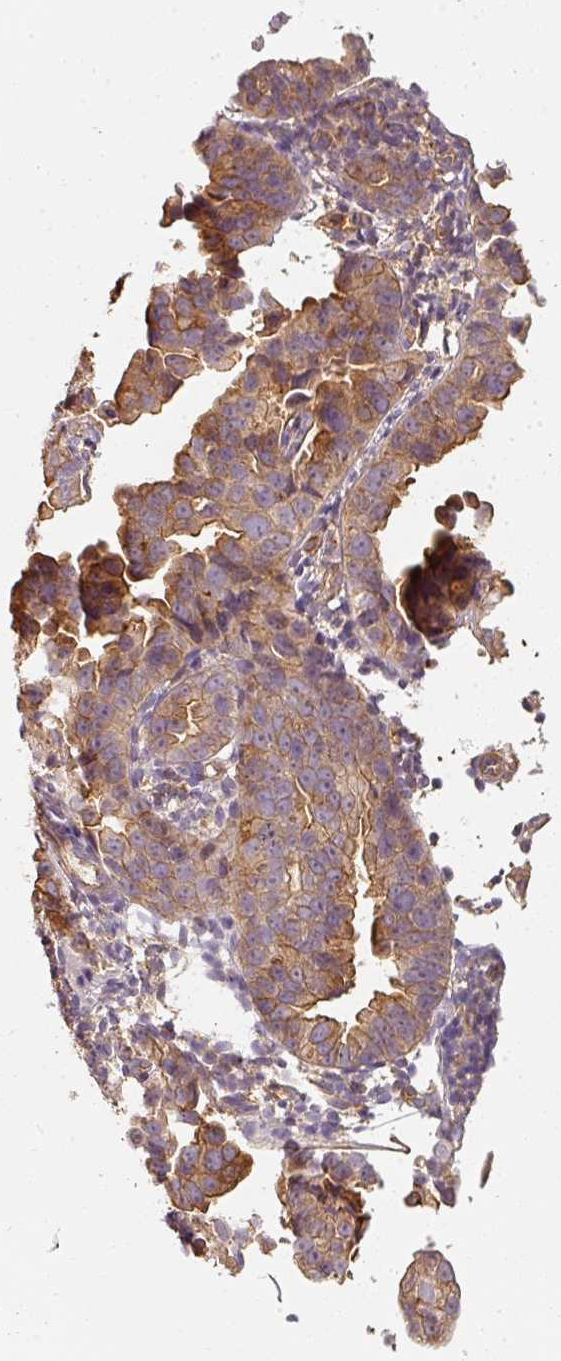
{"staining": {"intensity": "moderate", "quantity": ">75%", "location": "cytoplasmic/membranous"}, "tissue": "endometrial cancer", "cell_type": "Tumor cells", "image_type": "cancer", "snomed": [{"axis": "morphology", "description": "Adenocarcinoma, NOS"}, {"axis": "topography", "description": "Endometrium"}], "caption": "Human endometrial adenocarcinoma stained for a protein (brown) shows moderate cytoplasmic/membranous positive expression in approximately >75% of tumor cells.", "gene": "CEP95", "patient": {"sex": "female", "age": 57}}